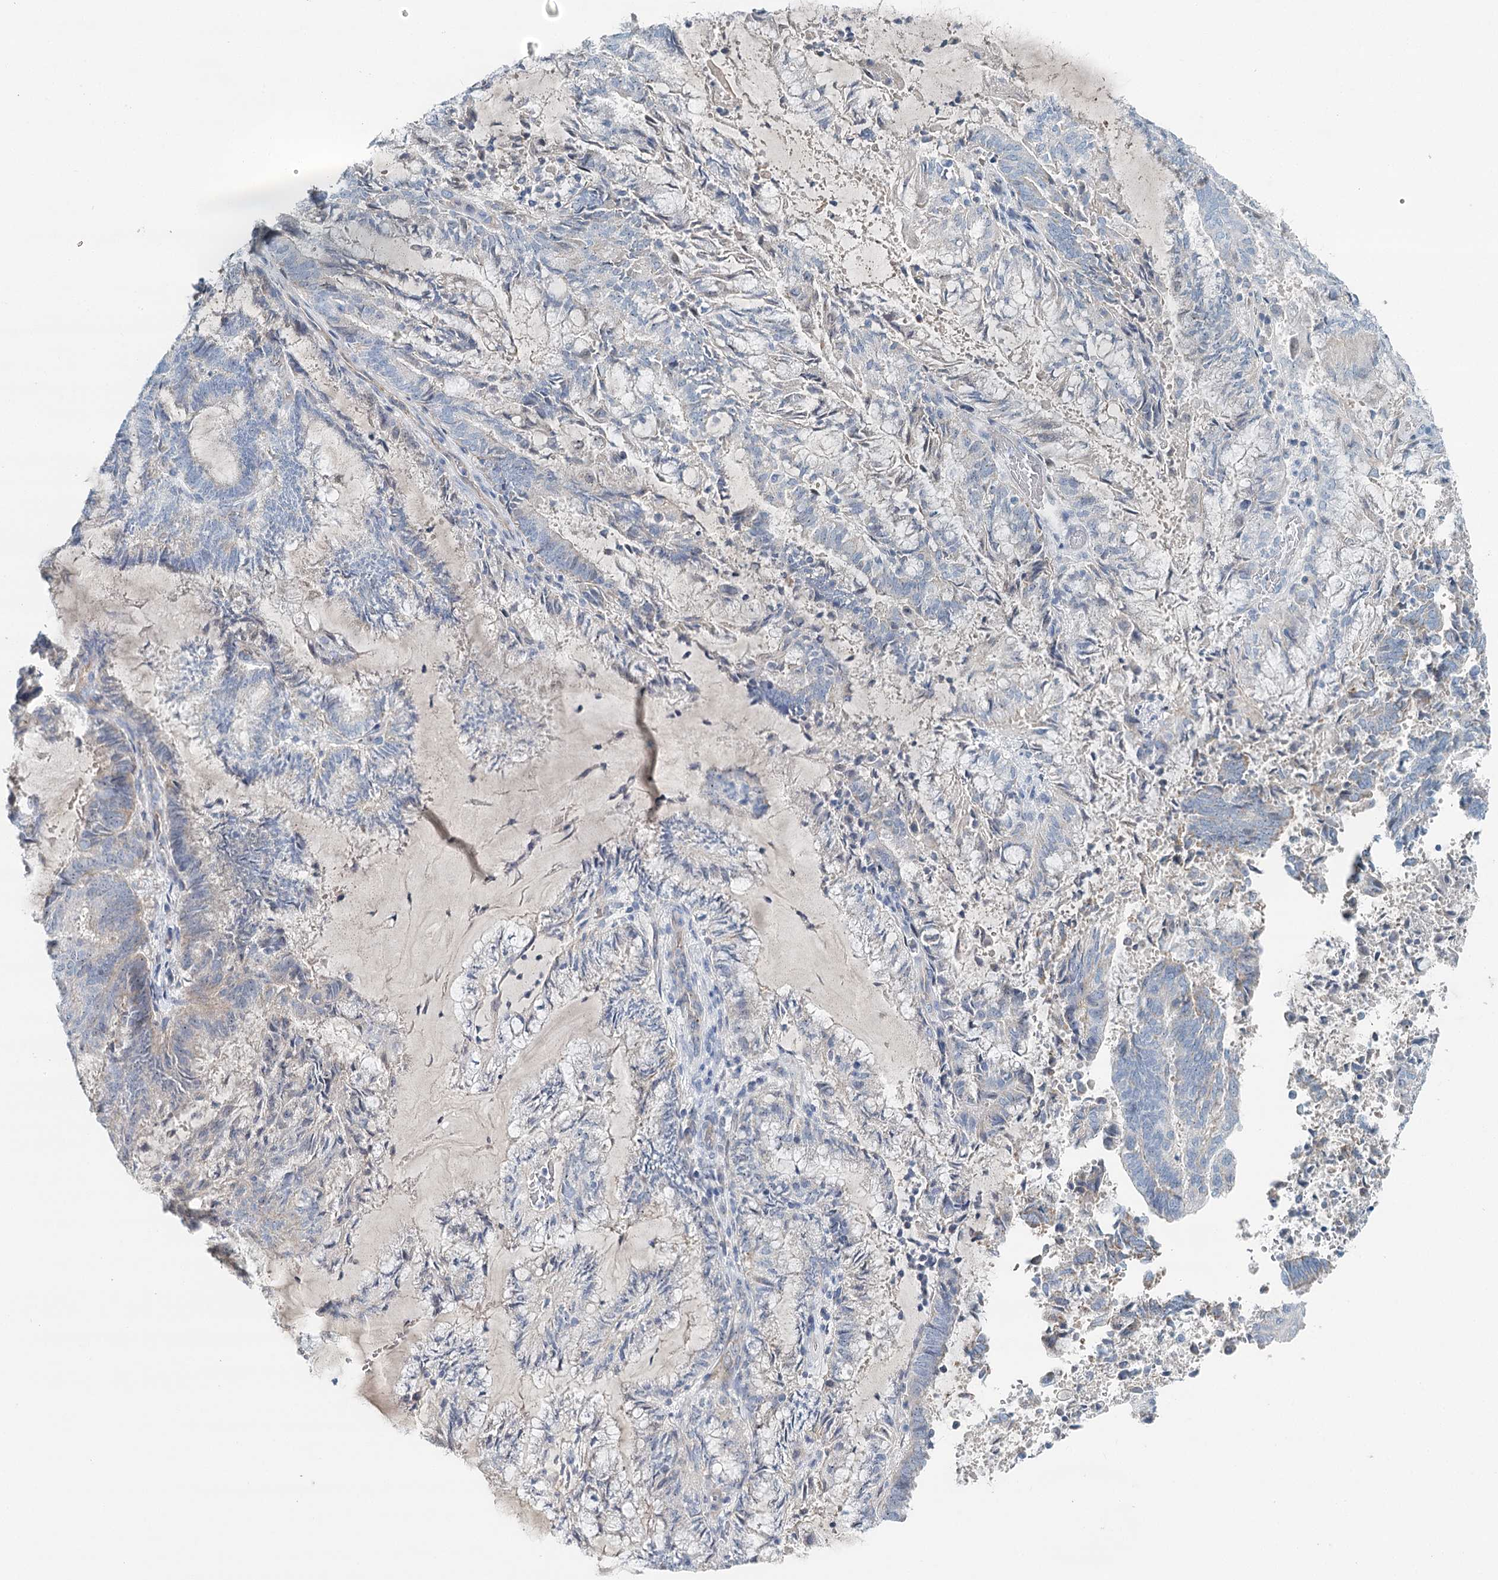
{"staining": {"intensity": "negative", "quantity": "none", "location": "none"}, "tissue": "endometrial cancer", "cell_type": "Tumor cells", "image_type": "cancer", "snomed": [{"axis": "morphology", "description": "Adenocarcinoma, NOS"}, {"axis": "topography", "description": "Endometrium"}], "caption": "Immunohistochemical staining of human endometrial adenocarcinoma exhibits no significant positivity in tumor cells.", "gene": "RBM43", "patient": {"sex": "female", "age": 80}}